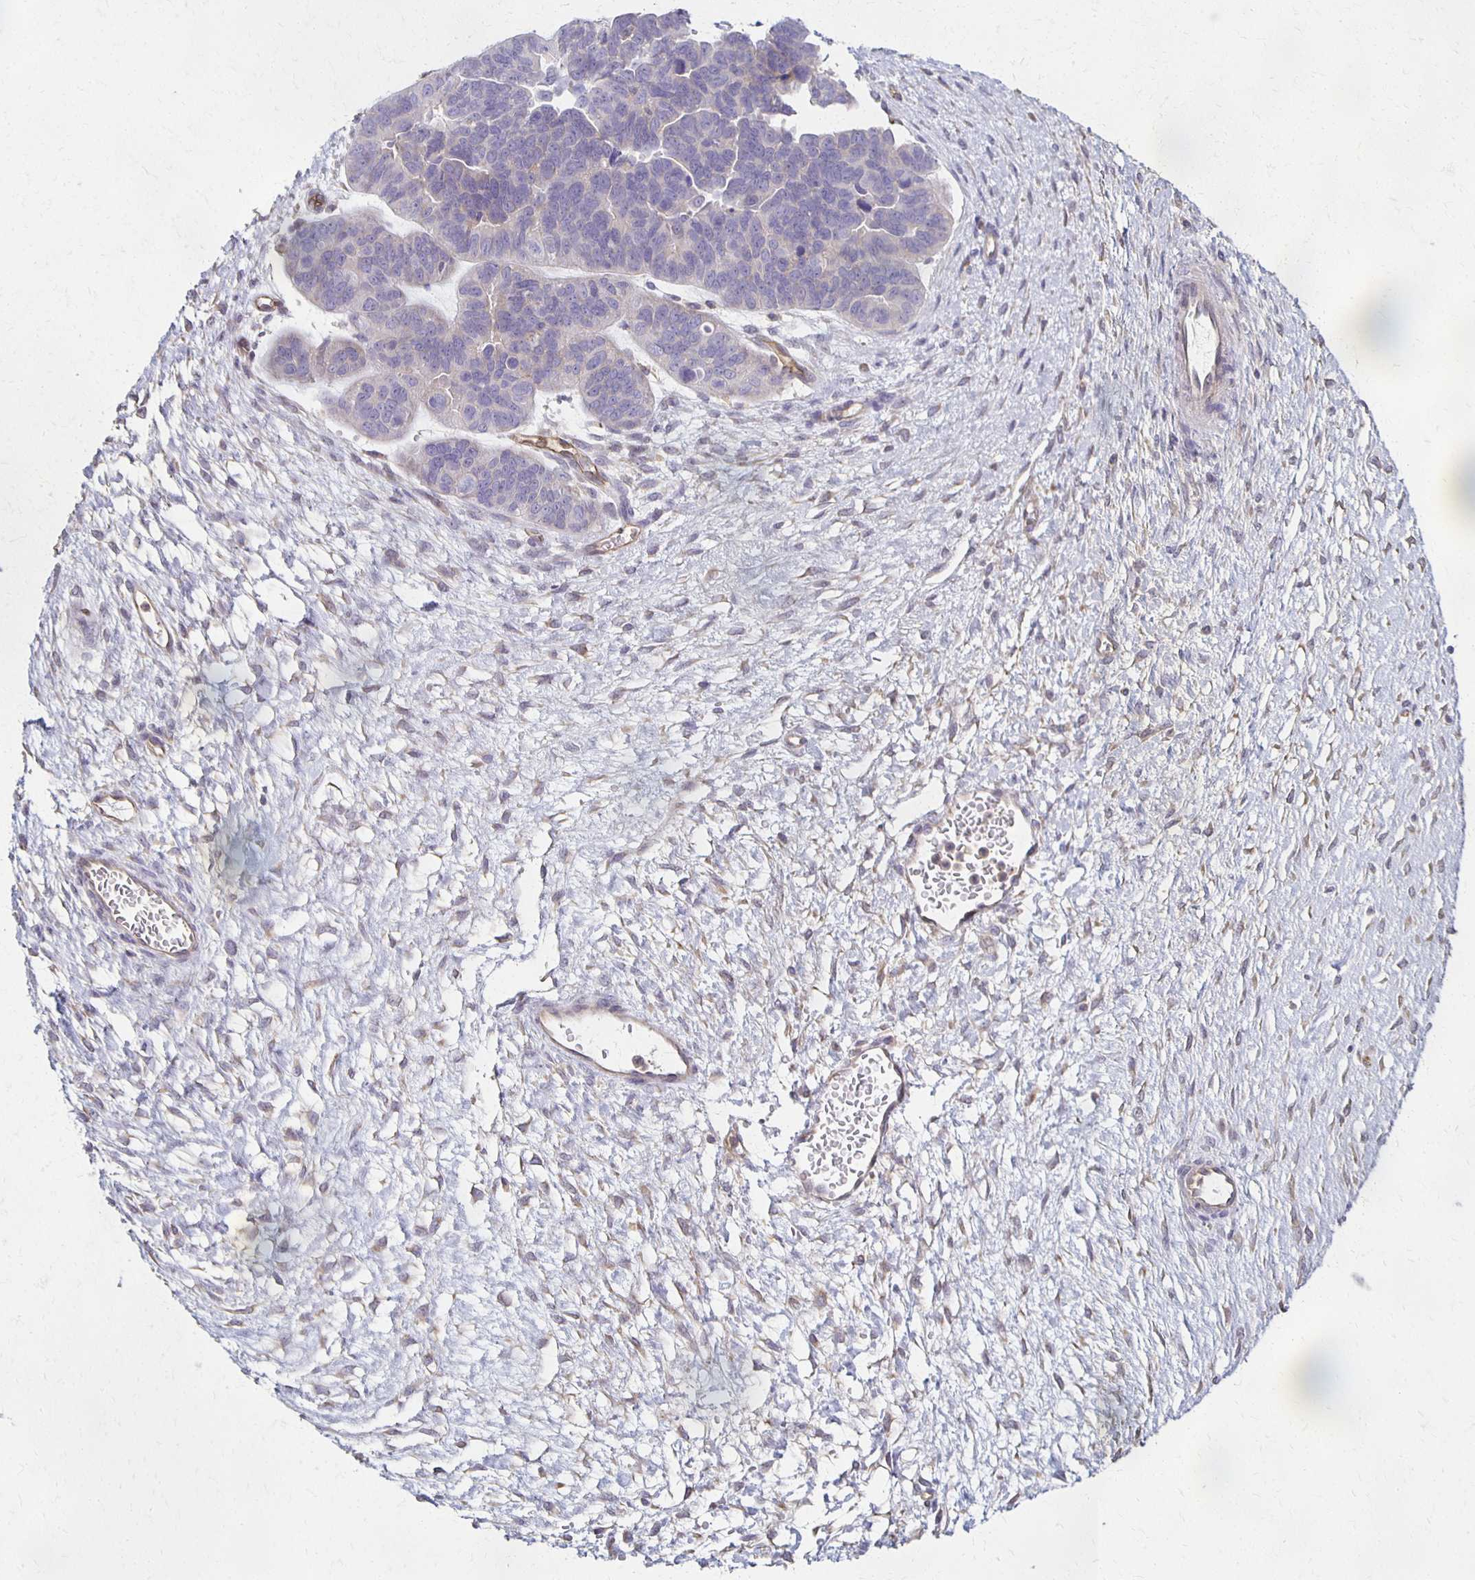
{"staining": {"intensity": "negative", "quantity": "none", "location": "none"}, "tissue": "ovarian cancer", "cell_type": "Tumor cells", "image_type": "cancer", "snomed": [{"axis": "morphology", "description": "Cystadenocarcinoma, serous, NOS"}, {"axis": "topography", "description": "Ovary"}], "caption": "A histopathology image of human ovarian cancer is negative for staining in tumor cells. (Brightfield microscopy of DAB IHC at high magnification).", "gene": "GPX4", "patient": {"sex": "female", "age": 64}}